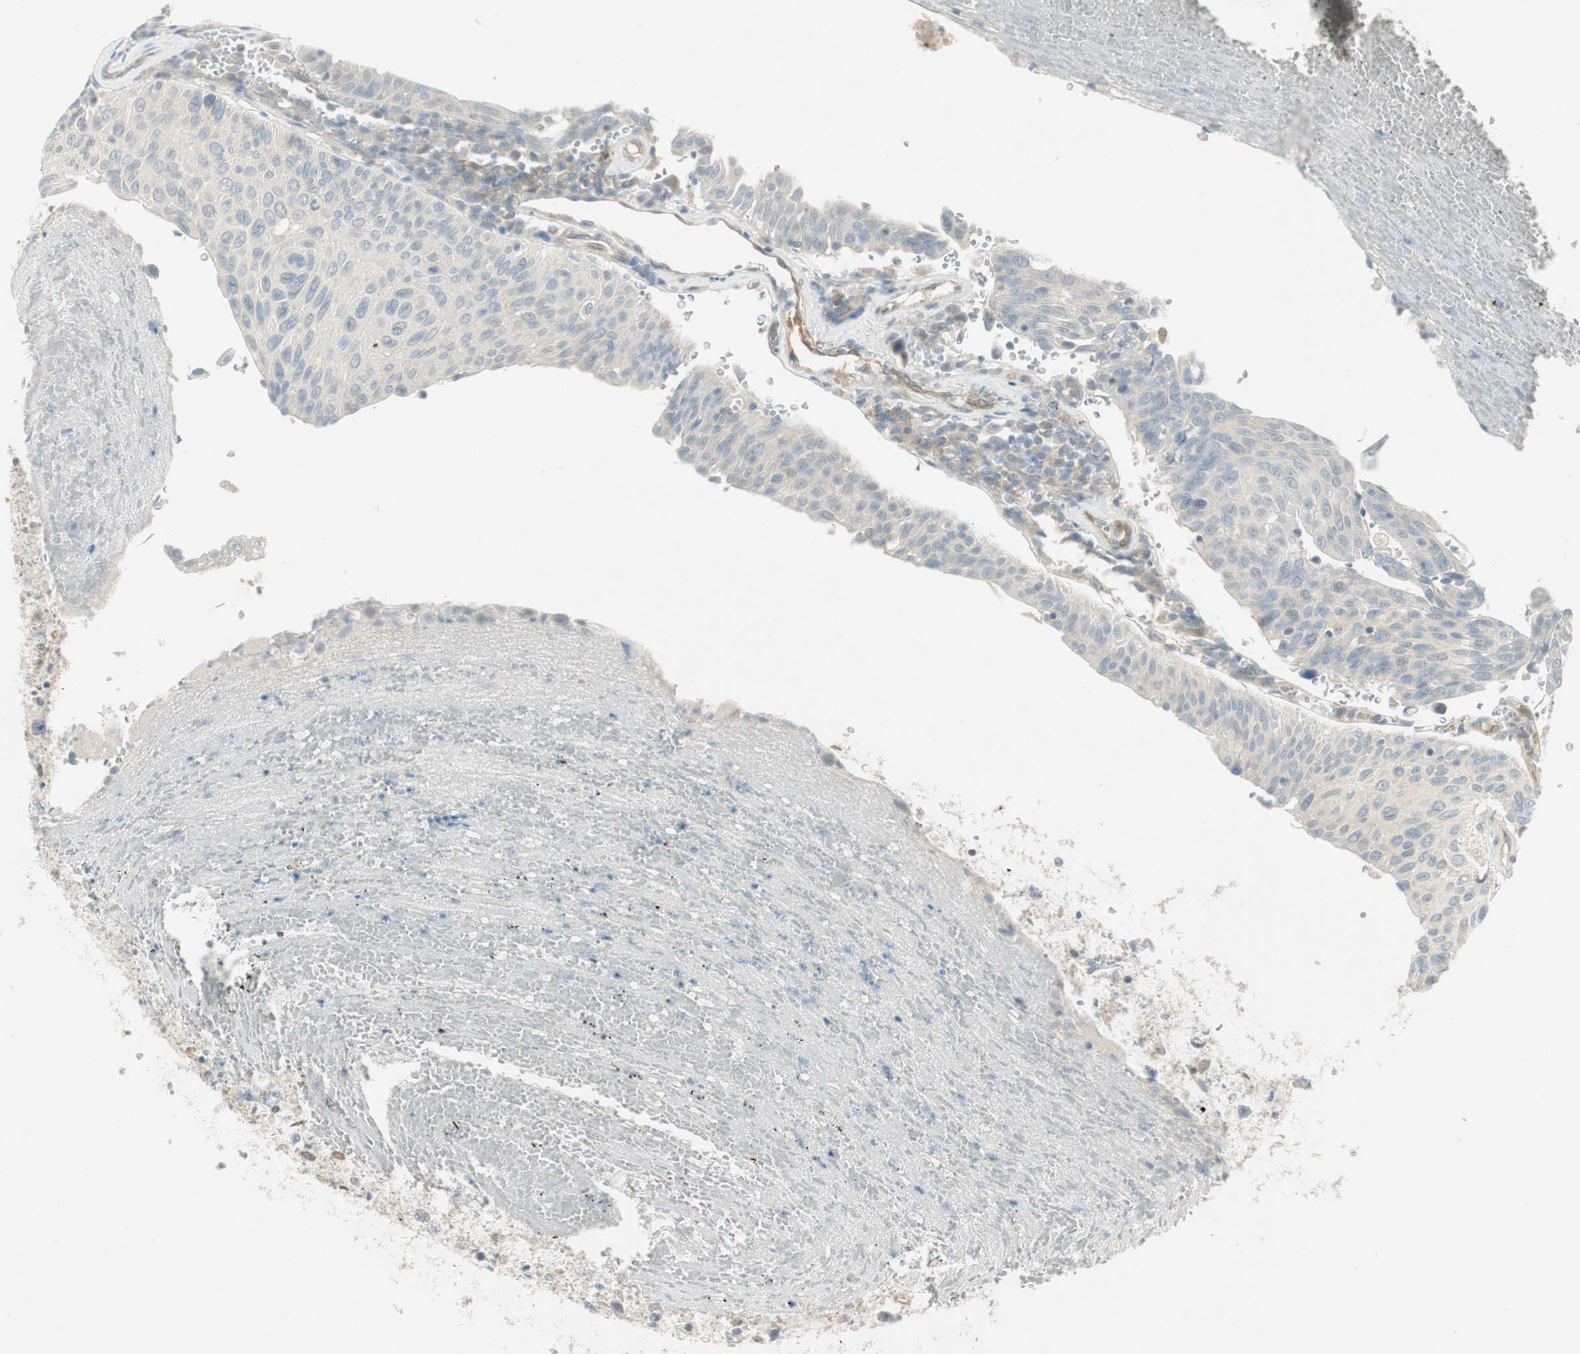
{"staining": {"intensity": "negative", "quantity": "none", "location": "none"}, "tissue": "urothelial cancer", "cell_type": "Tumor cells", "image_type": "cancer", "snomed": [{"axis": "morphology", "description": "Urothelial carcinoma, High grade"}, {"axis": "topography", "description": "Urinary bladder"}], "caption": "High-grade urothelial carcinoma was stained to show a protein in brown. There is no significant positivity in tumor cells. (DAB immunohistochemistry (IHC) visualized using brightfield microscopy, high magnification).", "gene": "STON1-GTF2A1L", "patient": {"sex": "male", "age": 66}}